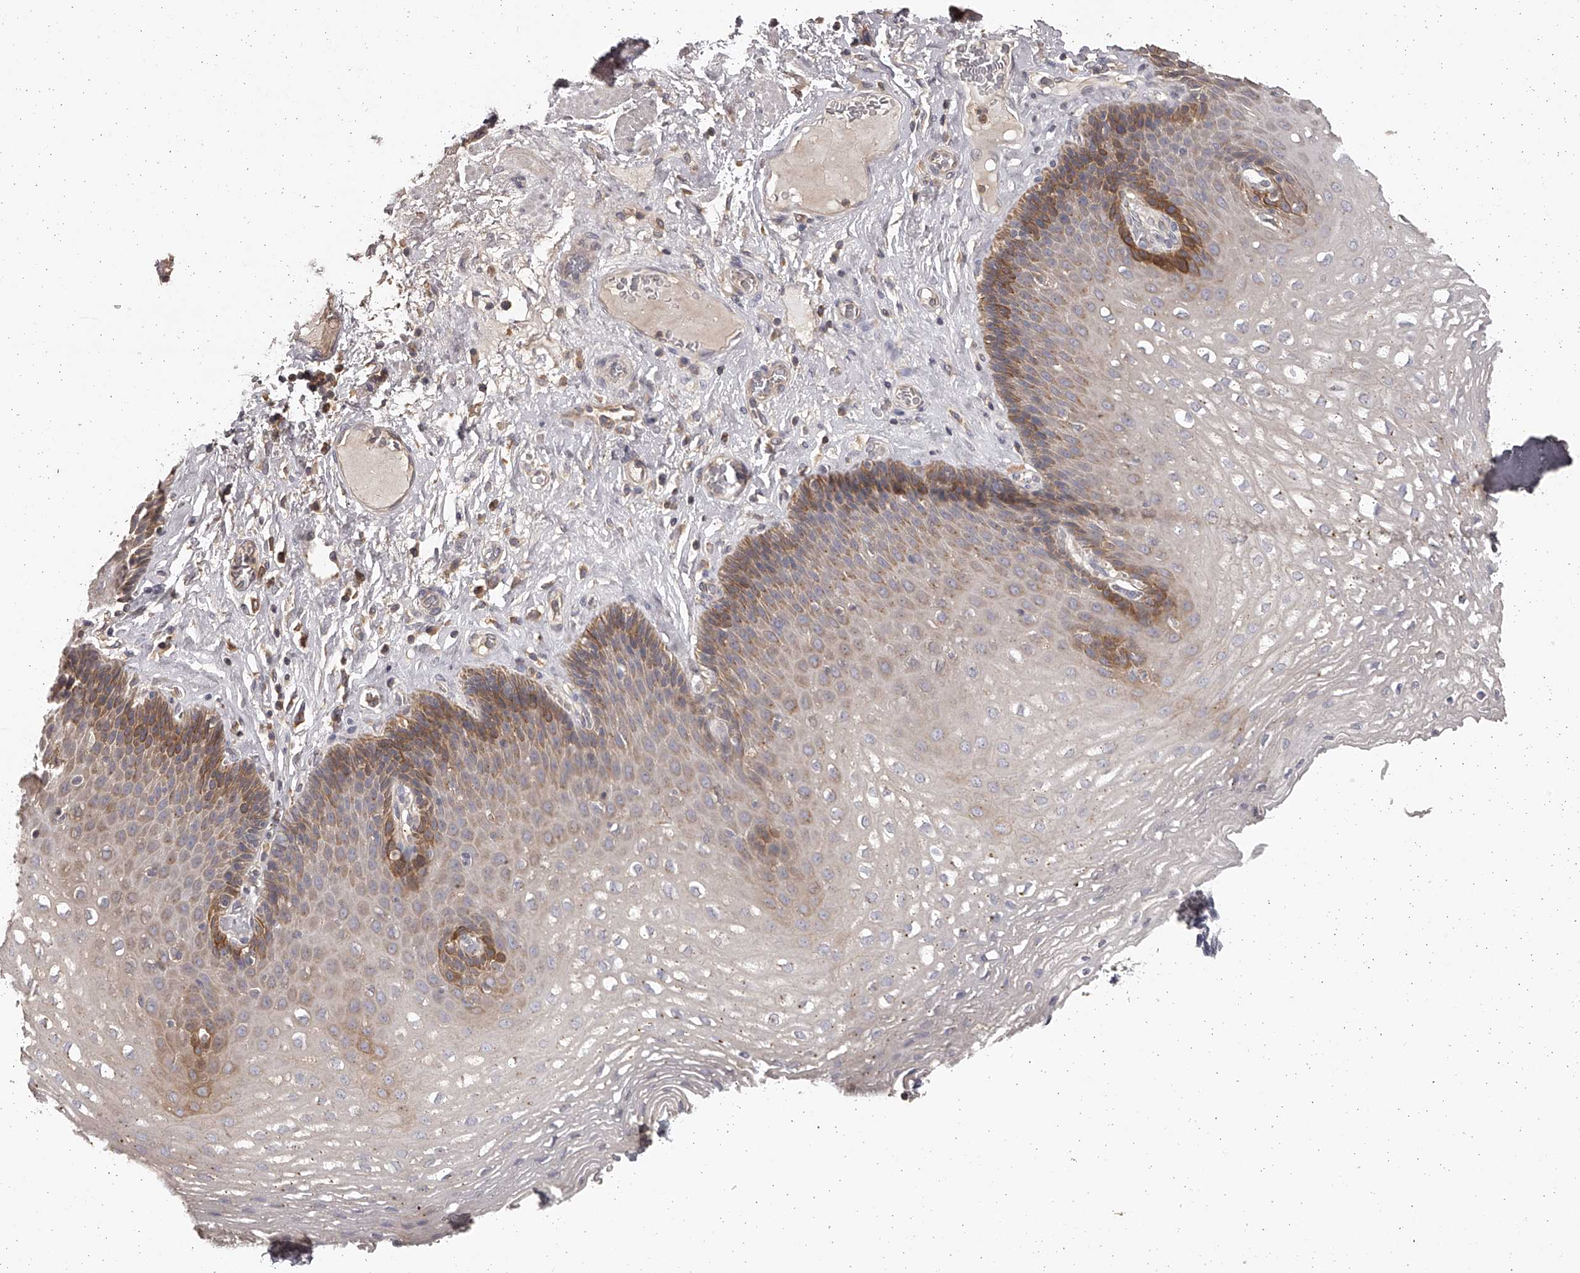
{"staining": {"intensity": "strong", "quantity": "<25%", "location": "cytoplasmic/membranous"}, "tissue": "esophagus", "cell_type": "Squamous epithelial cells", "image_type": "normal", "snomed": [{"axis": "morphology", "description": "Normal tissue, NOS"}, {"axis": "topography", "description": "Esophagus"}], "caption": "Immunohistochemical staining of unremarkable esophagus shows strong cytoplasmic/membranous protein staining in approximately <25% of squamous epithelial cells.", "gene": "TNN", "patient": {"sex": "female", "age": 66}}